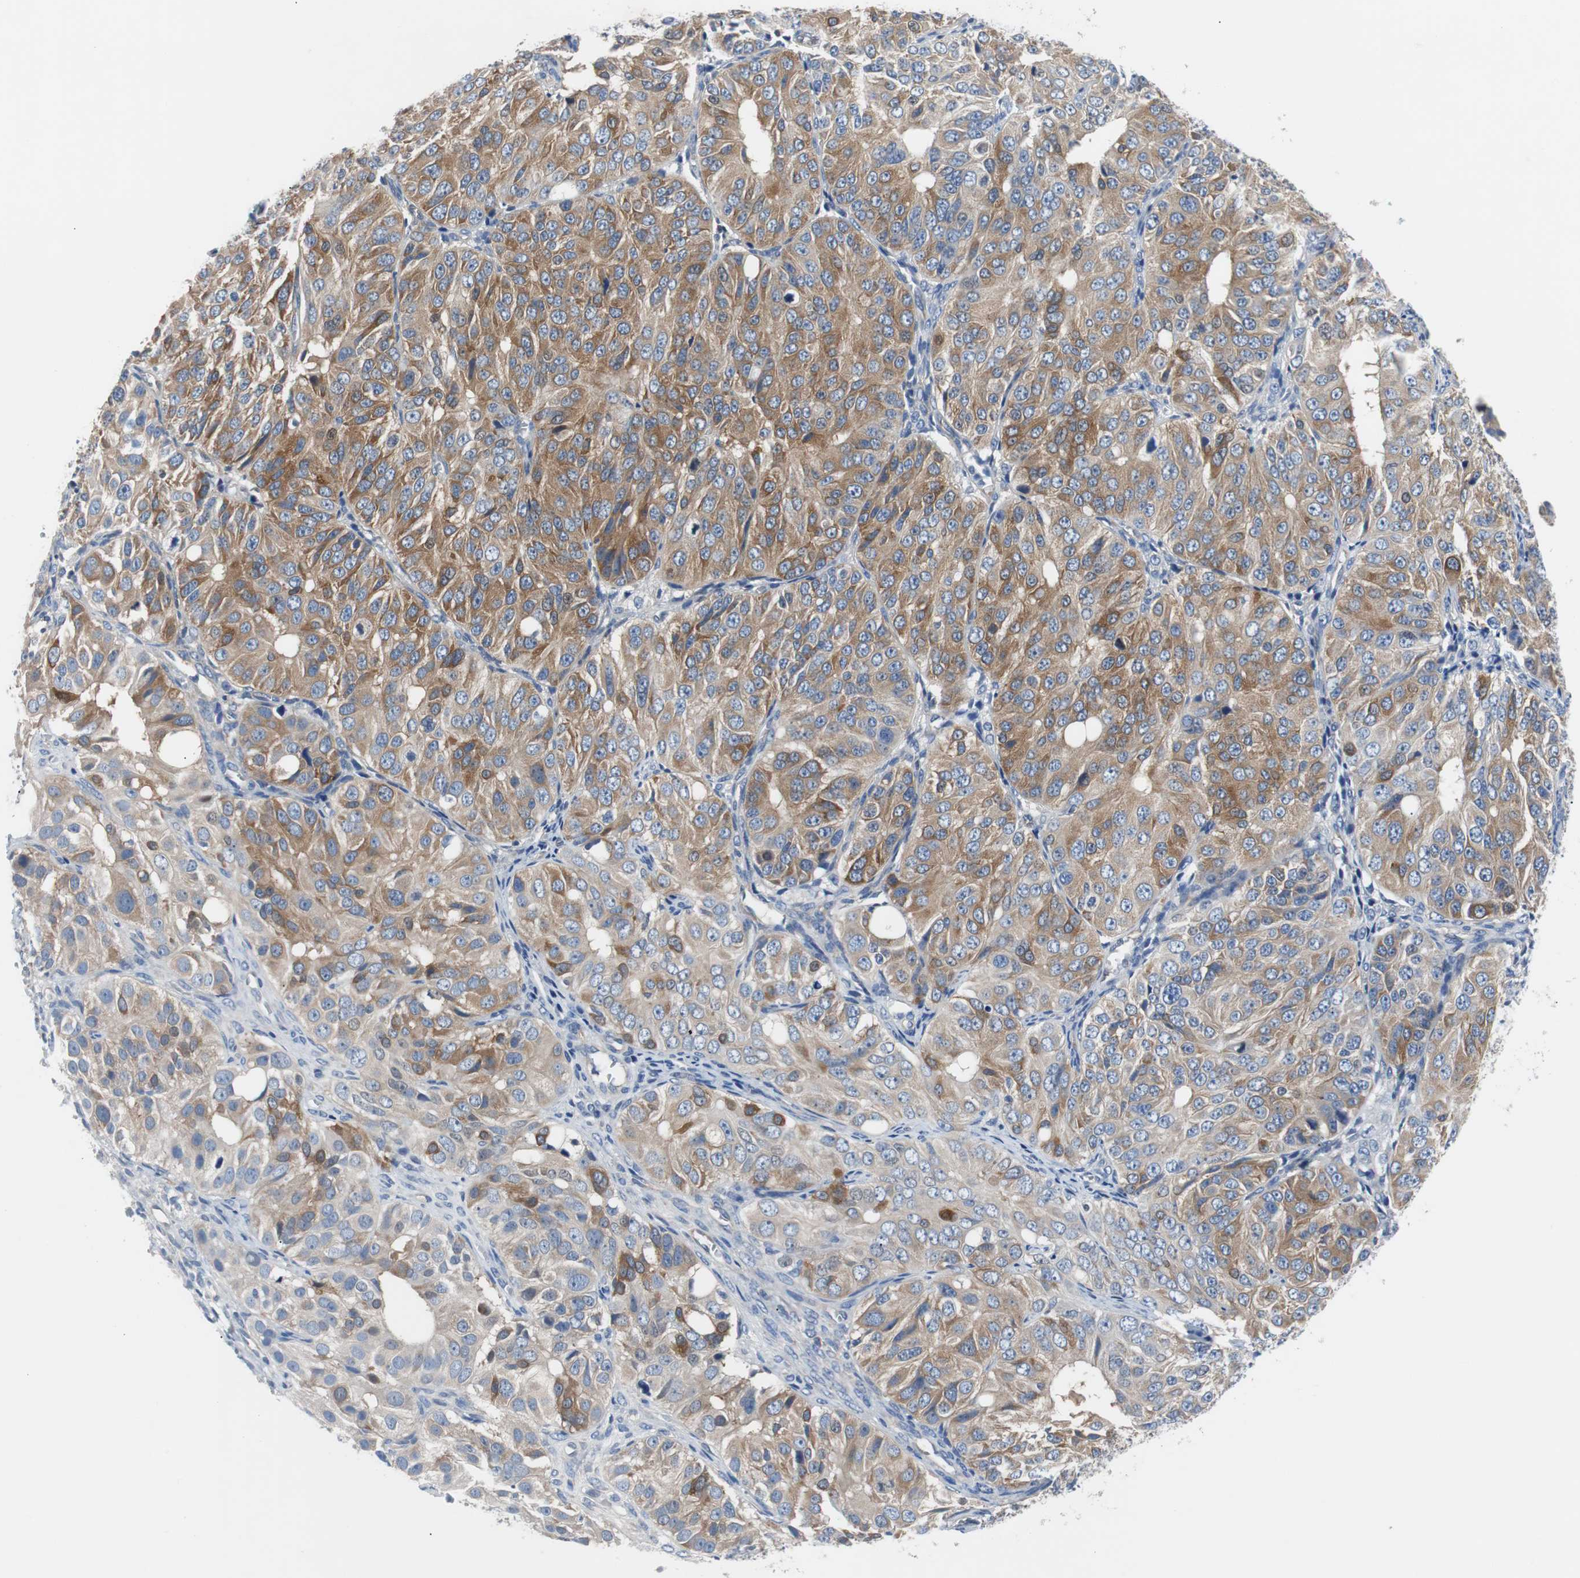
{"staining": {"intensity": "moderate", "quantity": ">75%", "location": "cytoplasmic/membranous"}, "tissue": "ovarian cancer", "cell_type": "Tumor cells", "image_type": "cancer", "snomed": [{"axis": "morphology", "description": "Carcinoma, endometroid"}, {"axis": "topography", "description": "Ovary"}], "caption": "Protein expression analysis of human ovarian cancer (endometroid carcinoma) reveals moderate cytoplasmic/membranous staining in about >75% of tumor cells.", "gene": "EEF2K", "patient": {"sex": "female", "age": 51}}